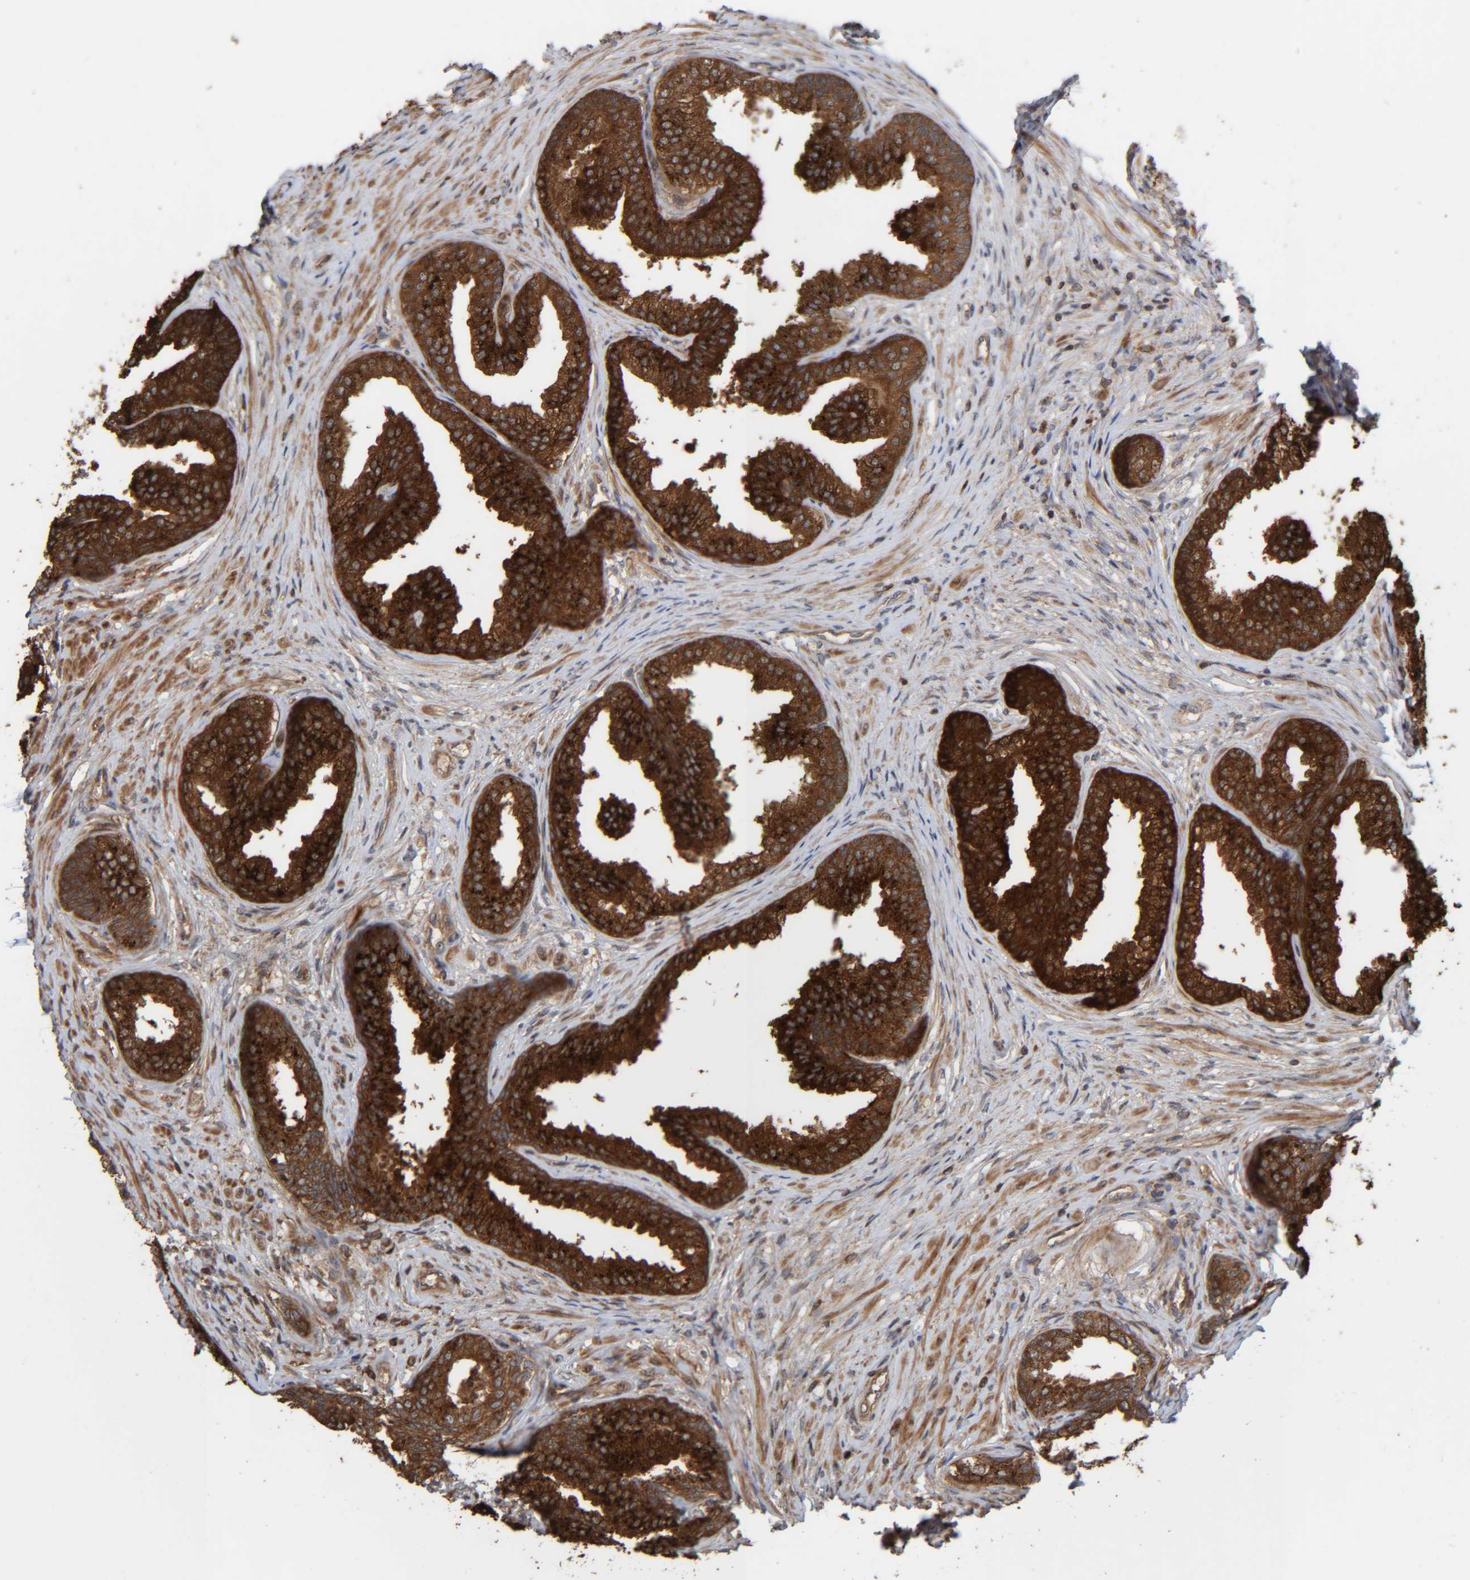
{"staining": {"intensity": "strong", "quantity": ">75%", "location": "cytoplasmic/membranous"}, "tissue": "prostate", "cell_type": "Glandular cells", "image_type": "normal", "snomed": [{"axis": "morphology", "description": "Normal tissue, NOS"}, {"axis": "topography", "description": "Prostate"}], "caption": "Protein staining exhibits strong cytoplasmic/membranous expression in about >75% of glandular cells in benign prostate.", "gene": "CCDC57", "patient": {"sex": "male", "age": 76}}